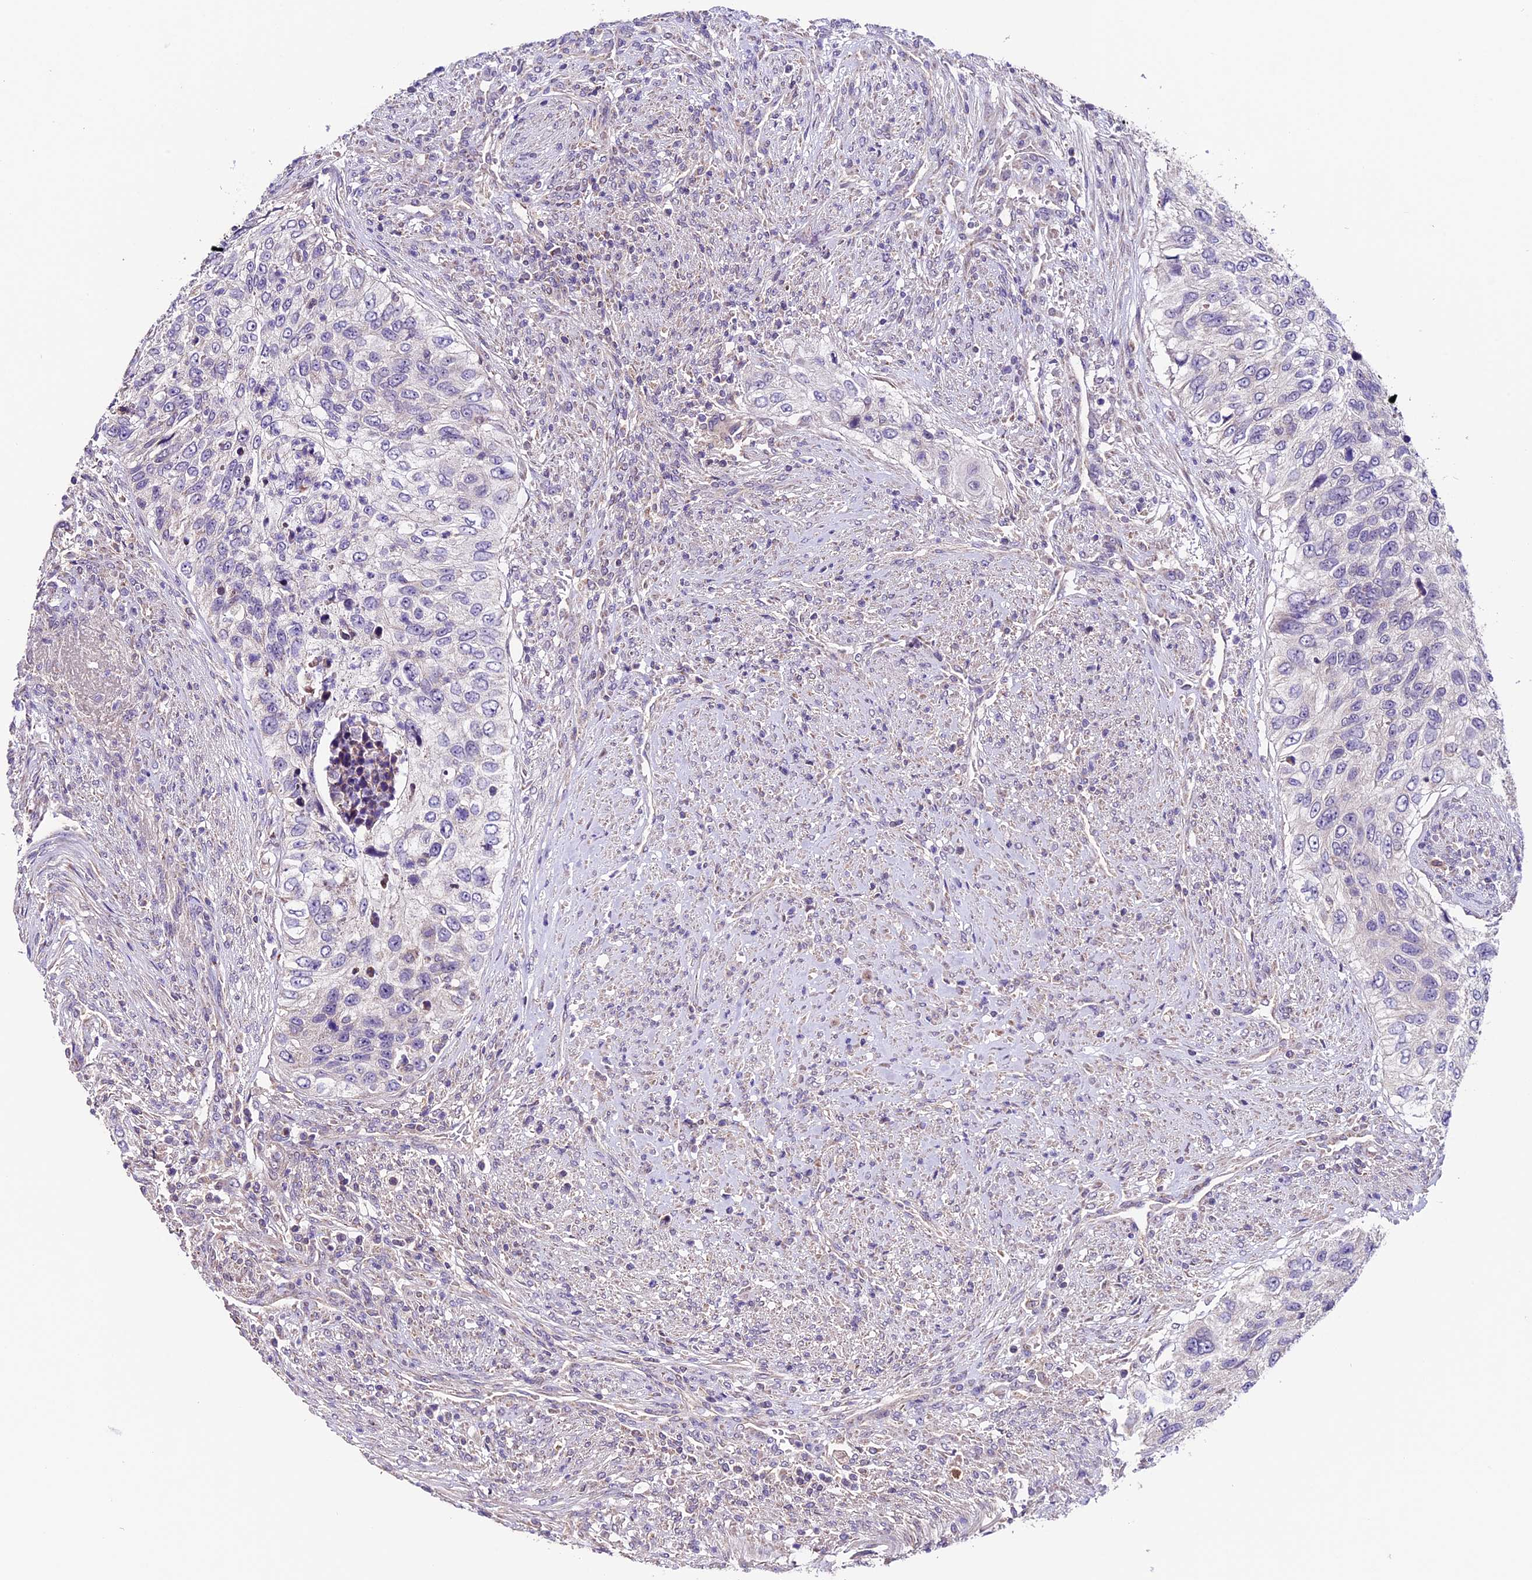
{"staining": {"intensity": "negative", "quantity": "none", "location": "none"}, "tissue": "urothelial cancer", "cell_type": "Tumor cells", "image_type": "cancer", "snomed": [{"axis": "morphology", "description": "Urothelial carcinoma, High grade"}, {"axis": "topography", "description": "Urinary bladder"}], "caption": "Immunohistochemical staining of urothelial cancer exhibits no significant positivity in tumor cells.", "gene": "DDX28", "patient": {"sex": "female", "age": 60}}